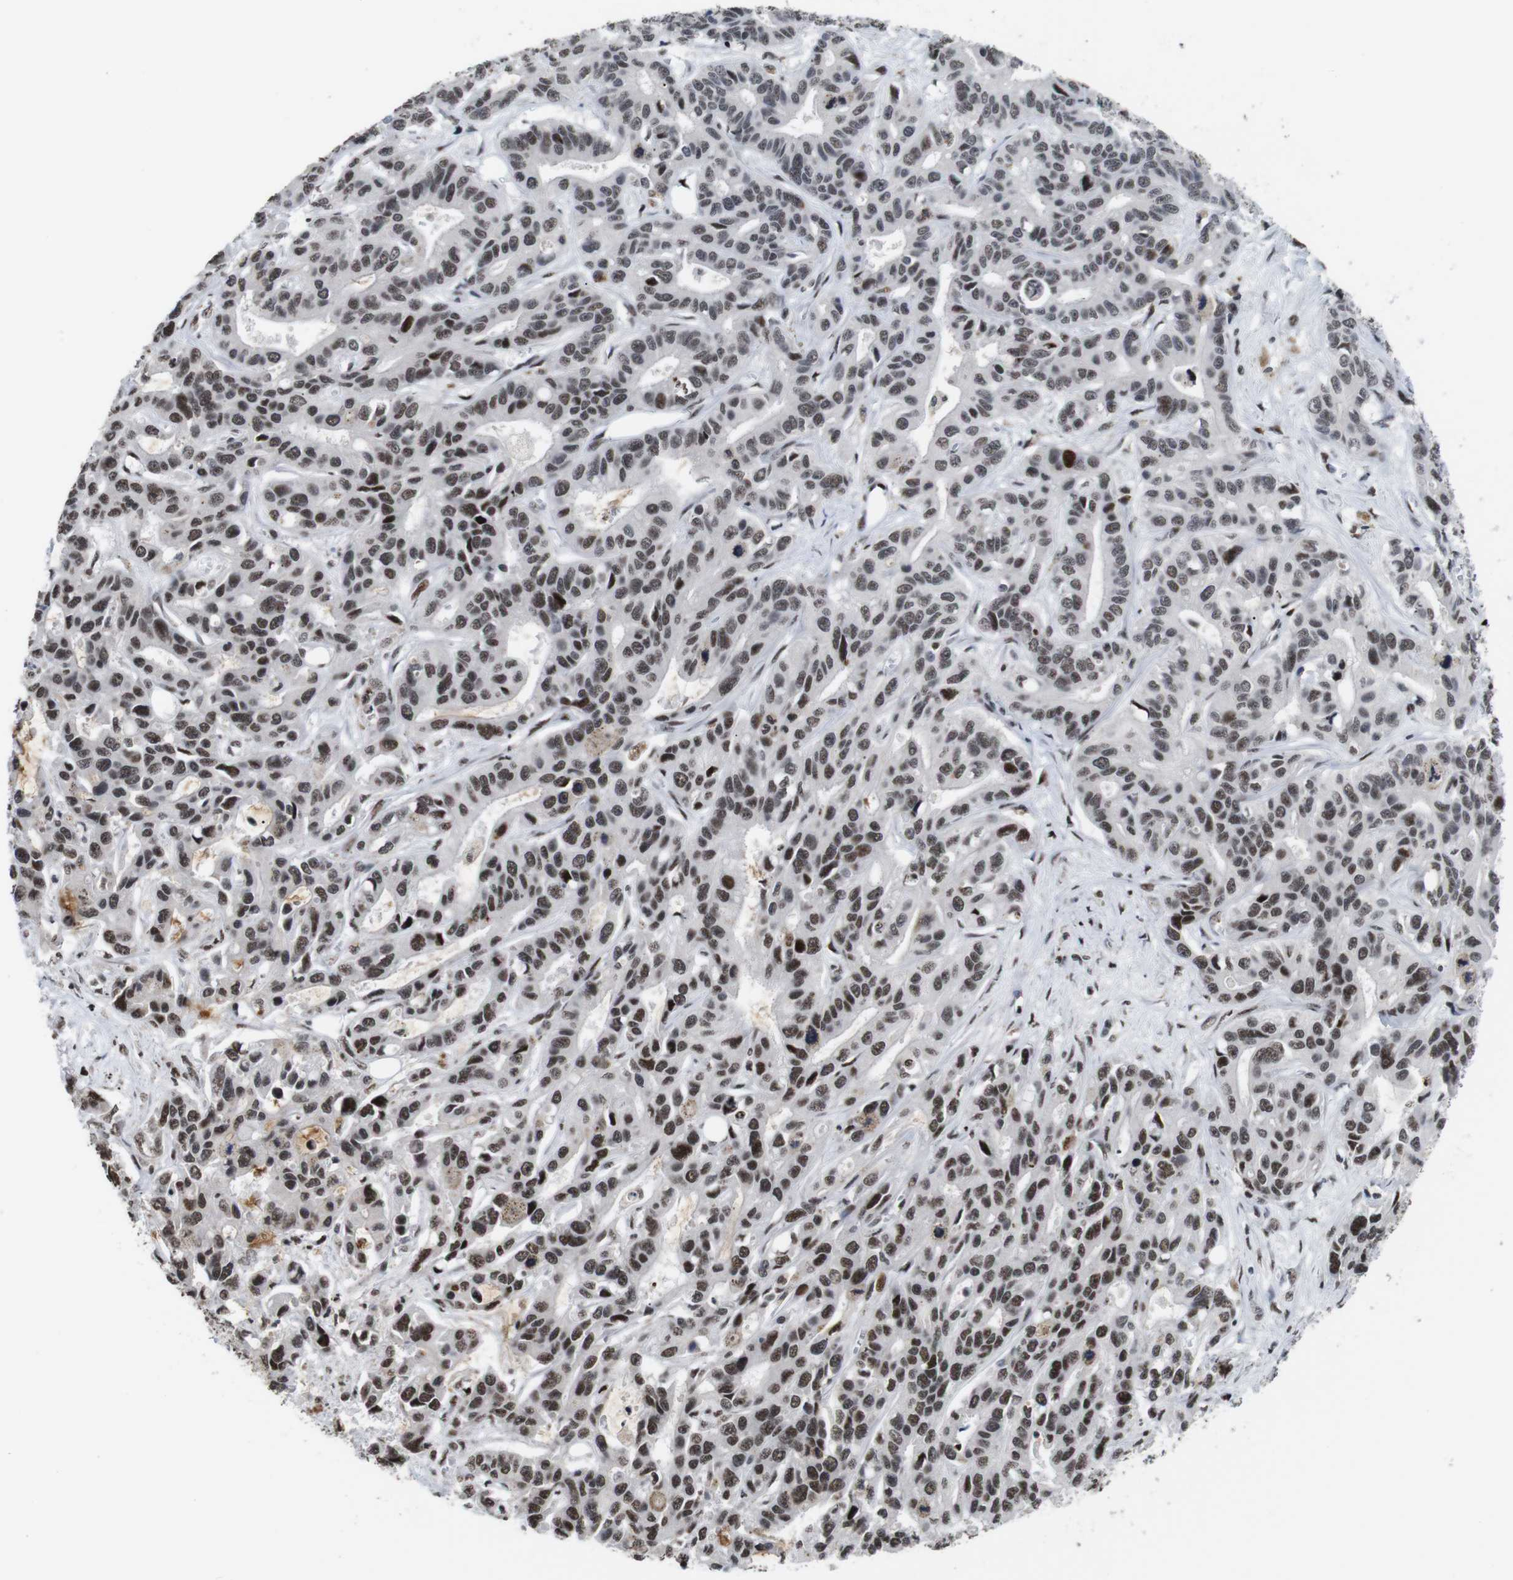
{"staining": {"intensity": "moderate", "quantity": ">75%", "location": "cytoplasmic/membranous,nuclear"}, "tissue": "liver cancer", "cell_type": "Tumor cells", "image_type": "cancer", "snomed": [{"axis": "morphology", "description": "Cholangiocarcinoma"}, {"axis": "topography", "description": "Liver"}], "caption": "Tumor cells demonstrate medium levels of moderate cytoplasmic/membranous and nuclear staining in about >75% of cells in liver cancer.", "gene": "EIF4G1", "patient": {"sex": "female", "age": 65}}